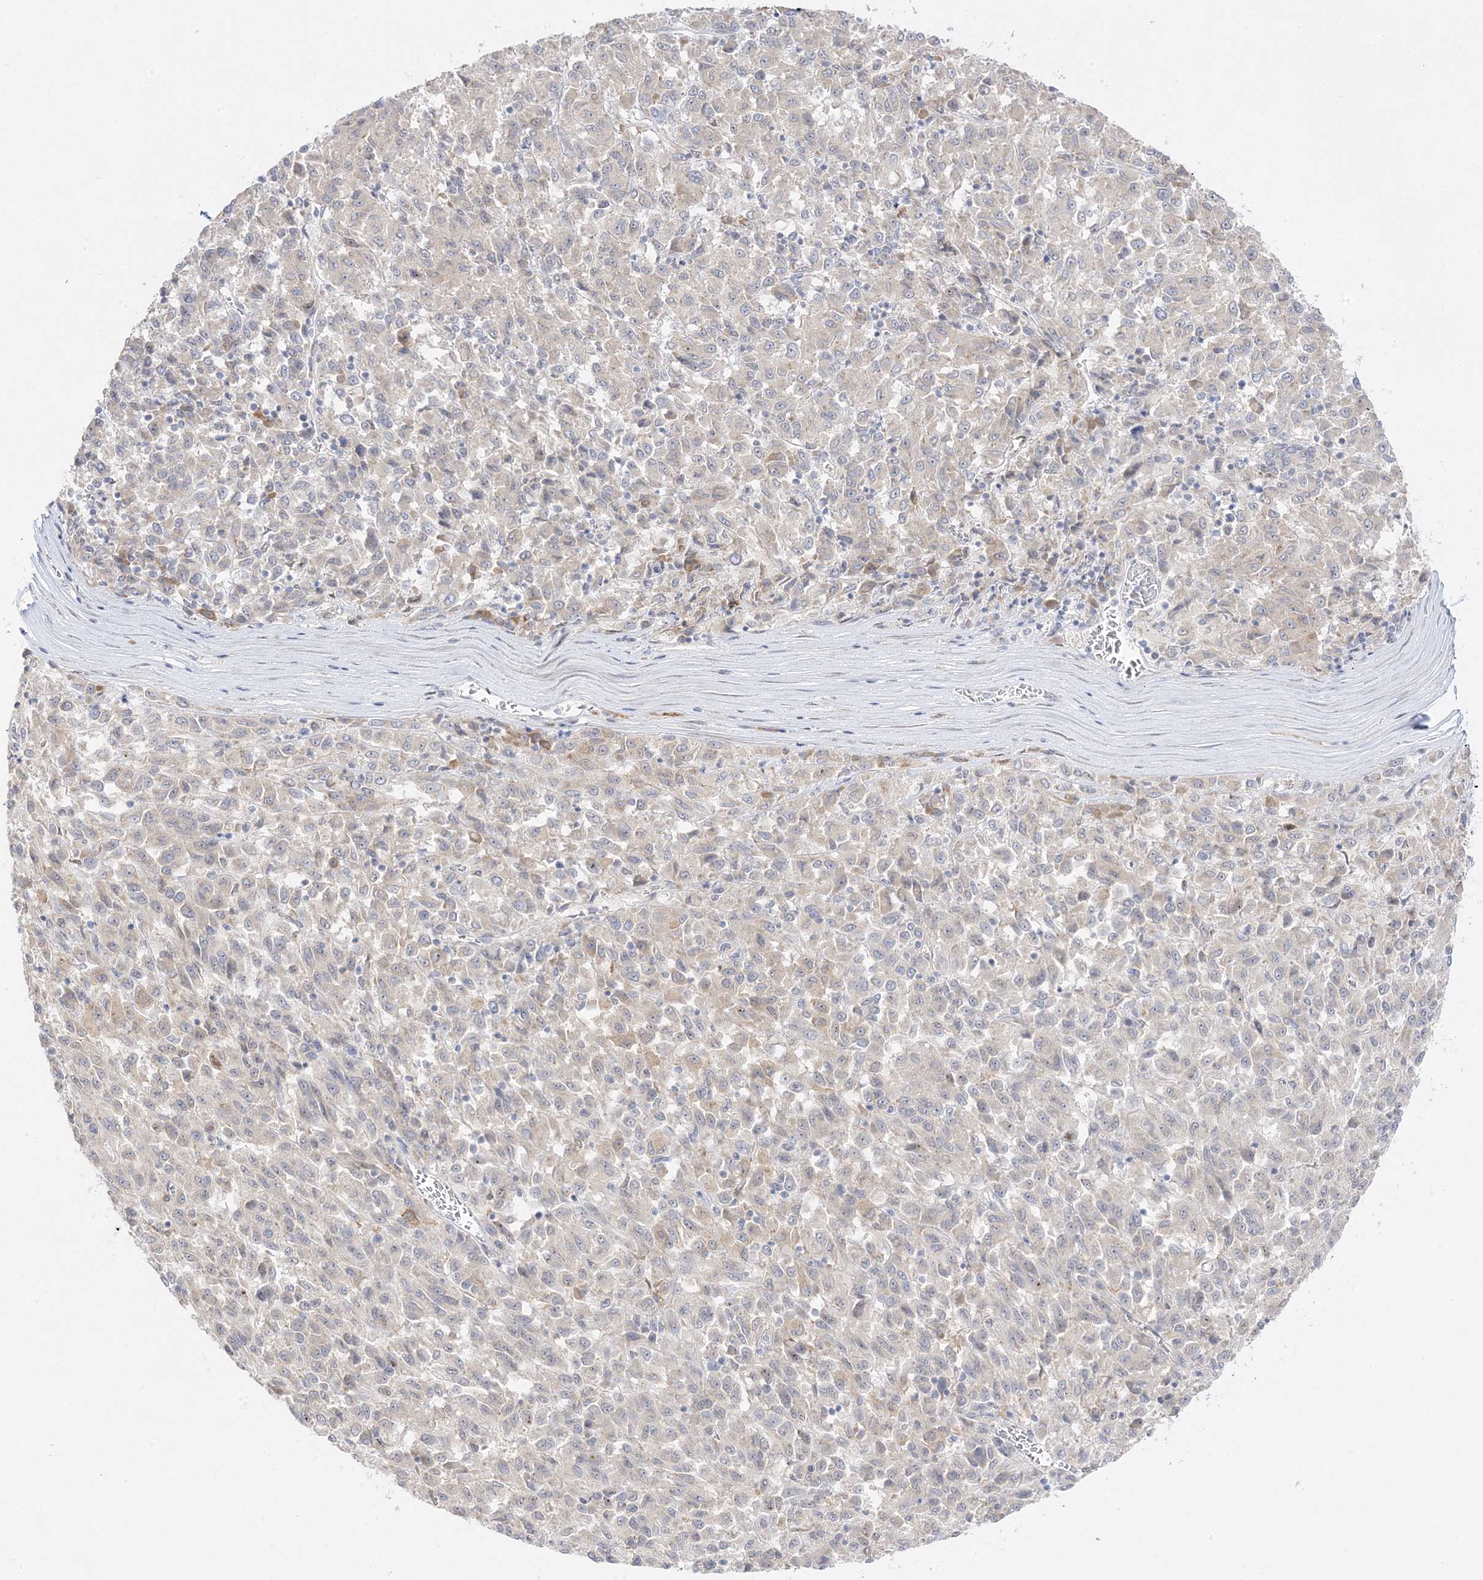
{"staining": {"intensity": "negative", "quantity": "none", "location": "none"}, "tissue": "melanoma", "cell_type": "Tumor cells", "image_type": "cancer", "snomed": [{"axis": "morphology", "description": "Malignant melanoma, Metastatic site"}, {"axis": "topography", "description": "Lung"}], "caption": "Immunohistochemical staining of malignant melanoma (metastatic site) shows no significant staining in tumor cells.", "gene": "C2CD2", "patient": {"sex": "male", "age": 64}}